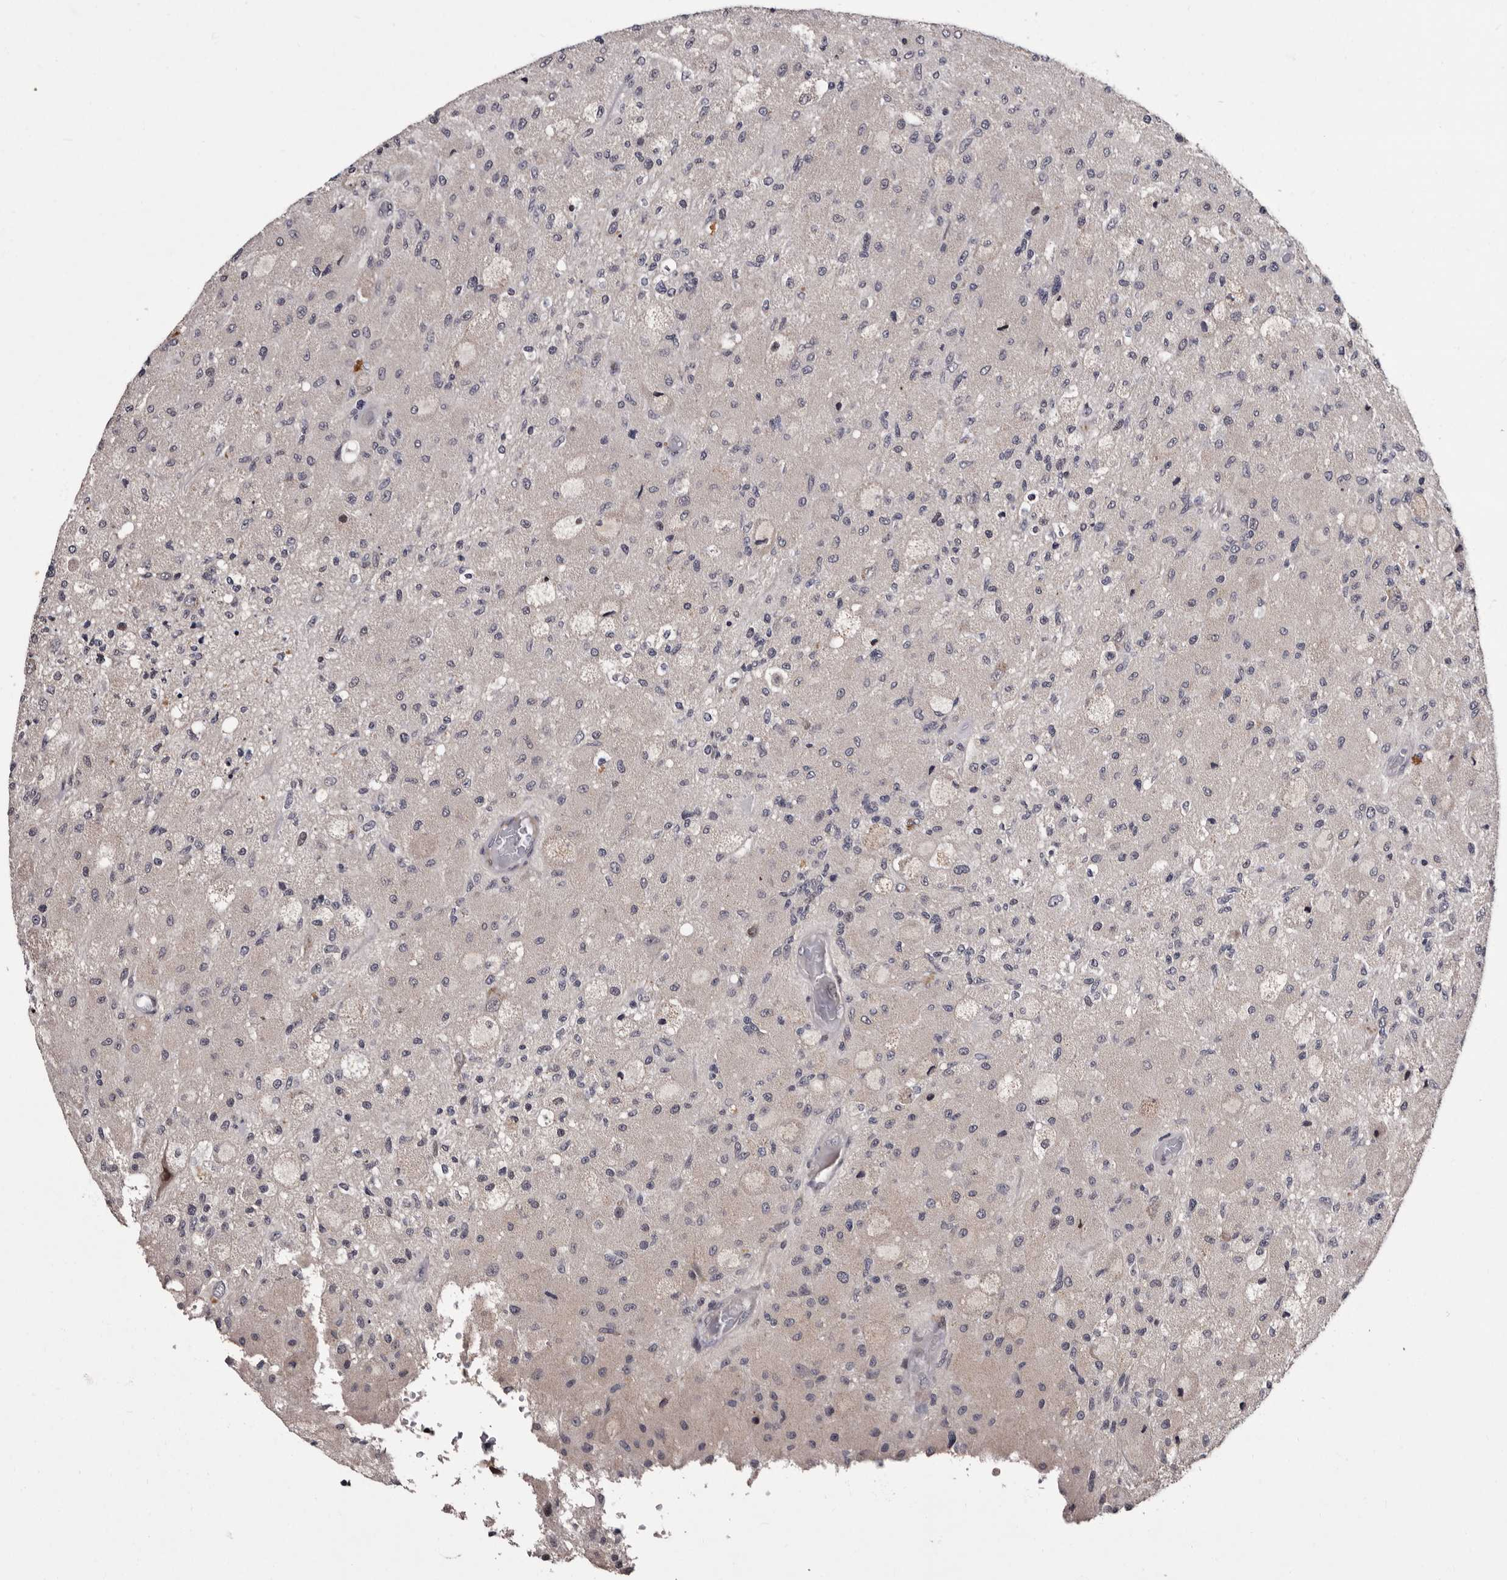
{"staining": {"intensity": "negative", "quantity": "none", "location": "none"}, "tissue": "glioma", "cell_type": "Tumor cells", "image_type": "cancer", "snomed": [{"axis": "morphology", "description": "Normal tissue, NOS"}, {"axis": "morphology", "description": "Glioma, malignant, High grade"}, {"axis": "topography", "description": "Cerebral cortex"}], "caption": "A micrograph of human malignant high-grade glioma is negative for staining in tumor cells.", "gene": "TNKS", "patient": {"sex": "male", "age": 77}}